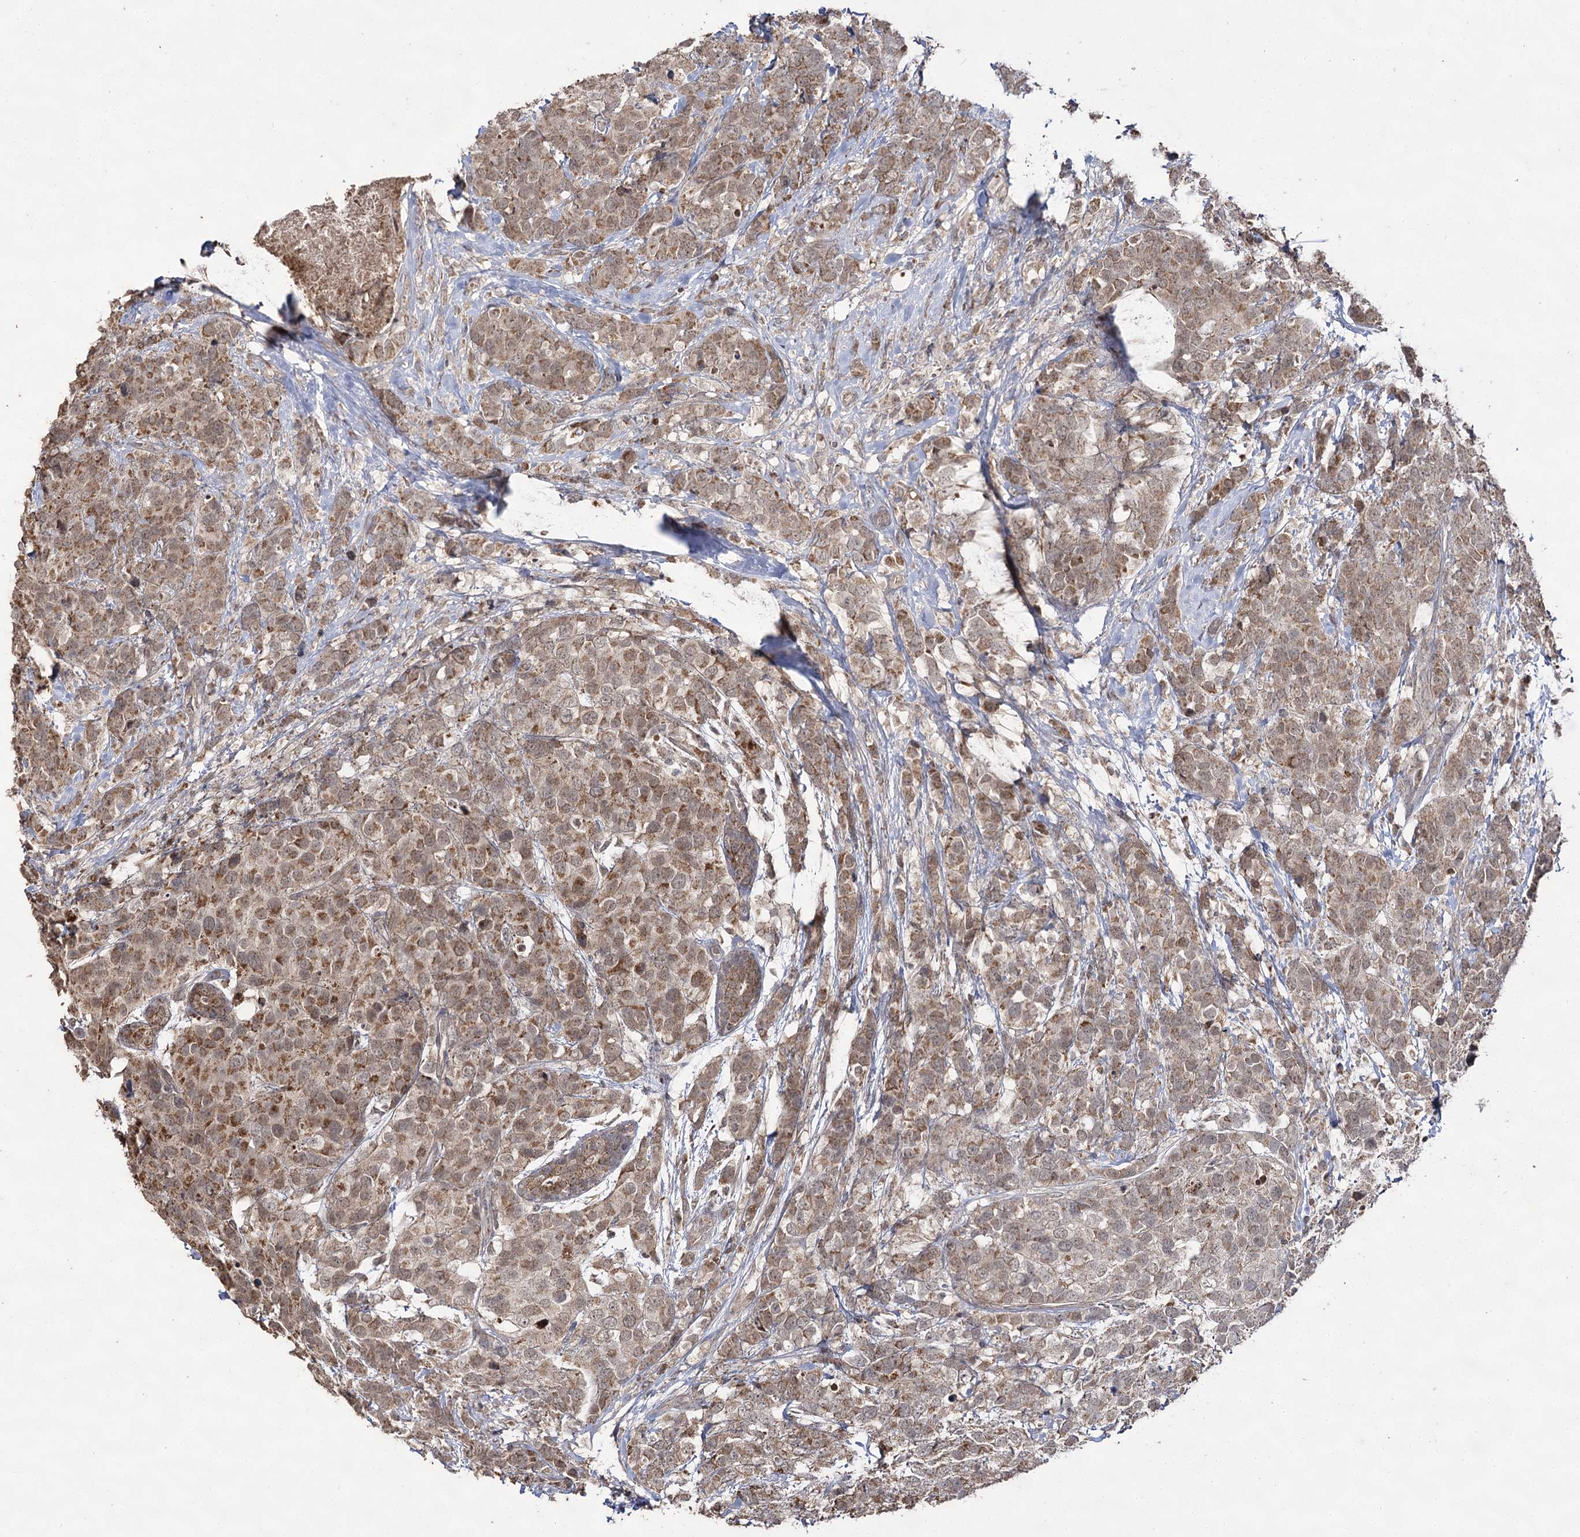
{"staining": {"intensity": "moderate", "quantity": ">75%", "location": "cytoplasmic/membranous"}, "tissue": "breast cancer", "cell_type": "Tumor cells", "image_type": "cancer", "snomed": [{"axis": "morphology", "description": "Lobular carcinoma"}, {"axis": "topography", "description": "Breast"}], "caption": "Protein expression analysis of breast lobular carcinoma demonstrates moderate cytoplasmic/membranous expression in about >75% of tumor cells.", "gene": "ACTR6", "patient": {"sex": "female", "age": 59}}